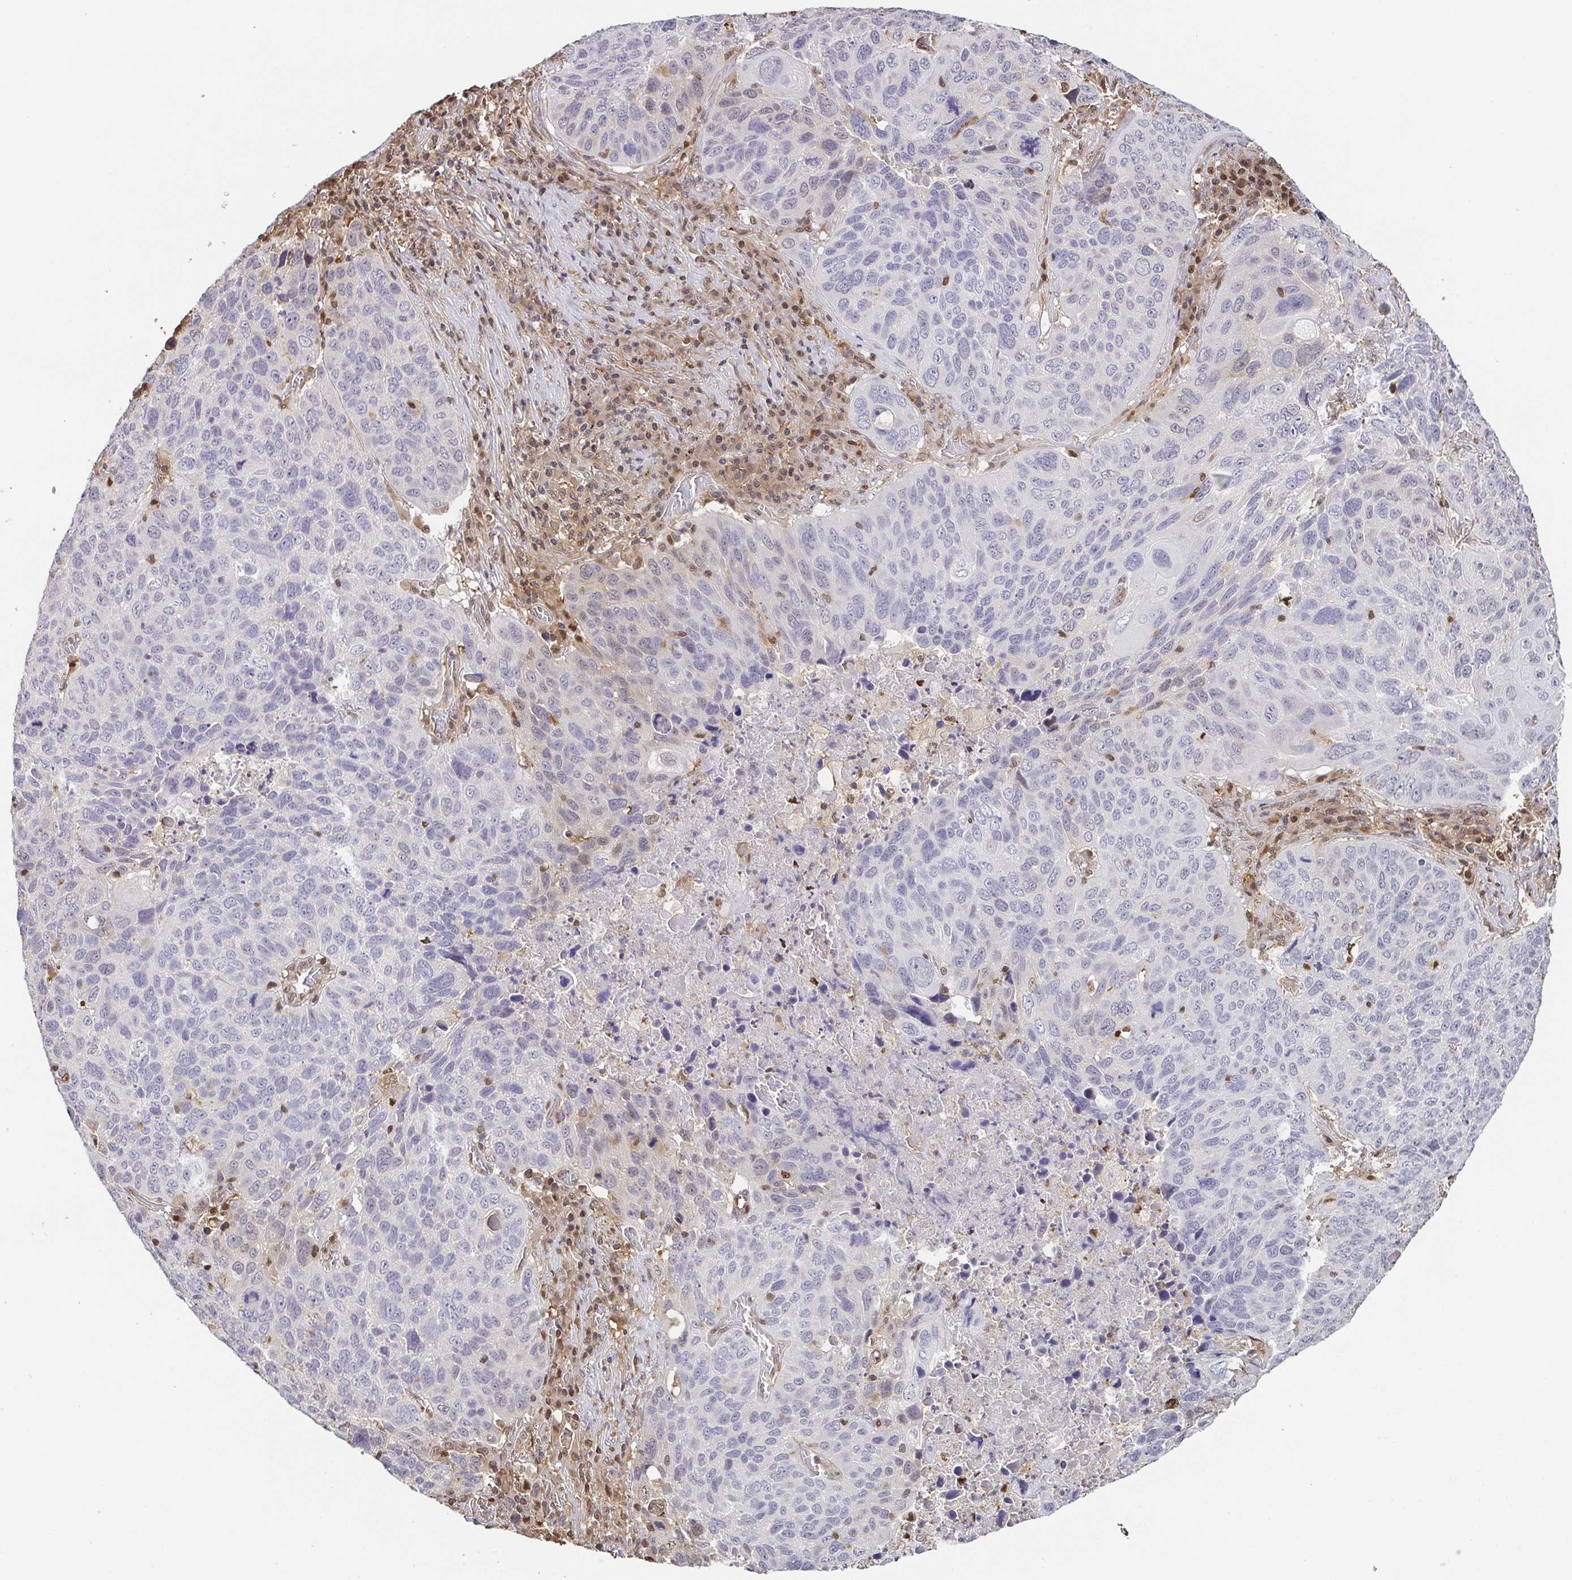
{"staining": {"intensity": "weak", "quantity": "<25%", "location": "nuclear"}, "tissue": "lung cancer", "cell_type": "Tumor cells", "image_type": "cancer", "snomed": [{"axis": "morphology", "description": "Squamous cell carcinoma, NOS"}, {"axis": "topography", "description": "Lung"}], "caption": "The immunohistochemistry image has no significant expression in tumor cells of lung cancer (squamous cell carcinoma) tissue.", "gene": "PSMB9", "patient": {"sex": "male", "age": 68}}